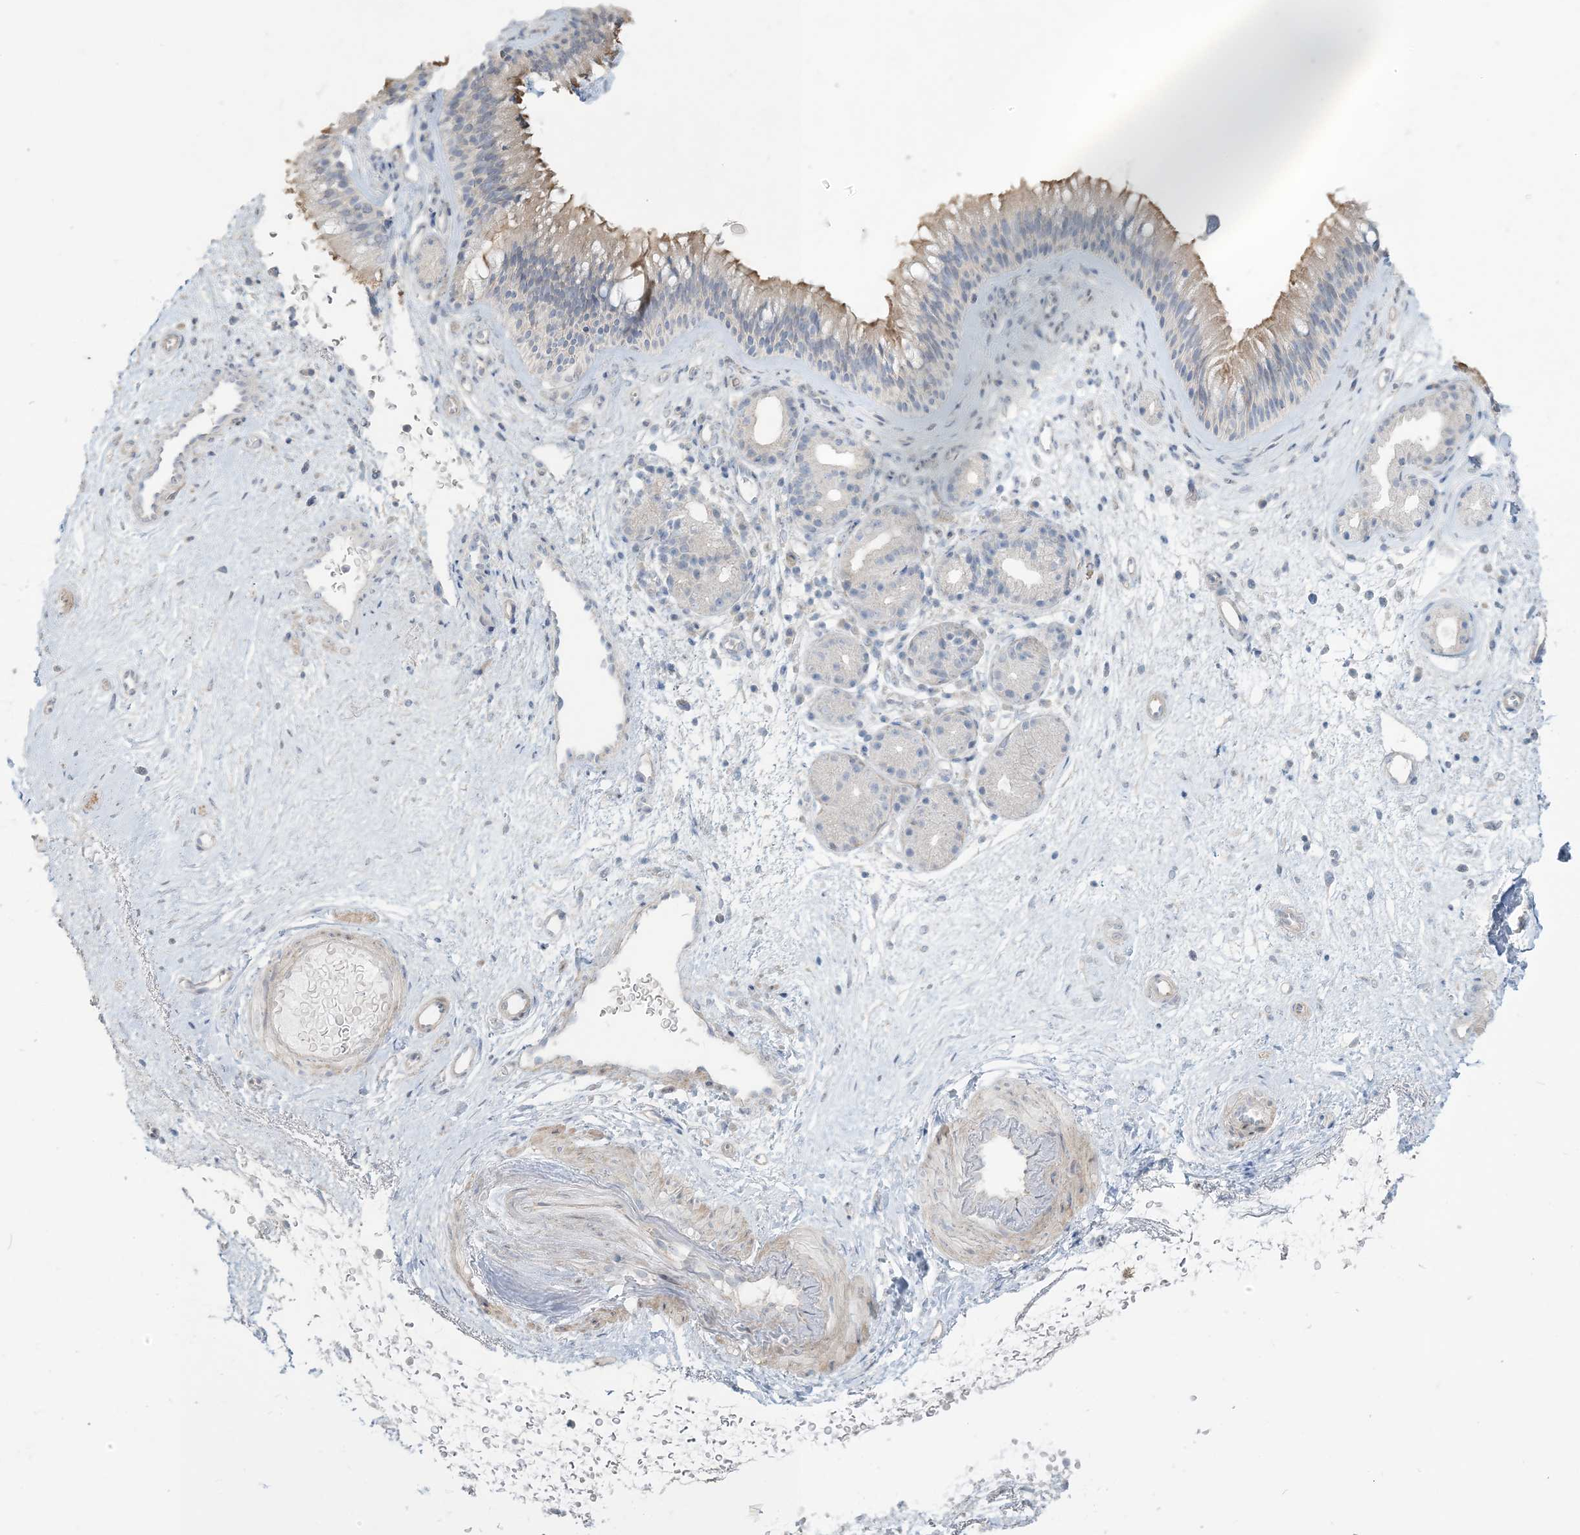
{"staining": {"intensity": "weak", "quantity": "25%-75%", "location": "cytoplasmic/membranous"}, "tissue": "nasopharynx", "cell_type": "Respiratory epithelial cells", "image_type": "normal", "snomed": [{"axis": "morphology", "description": "Normal tissue, NOS"}, {"axis": "morphology", "description": "Inflammation, NOS"}, {"axis": "morphology", "description": "Malignant melanoma, Metastatic site"}, {"axis": "topography", "description": "Nasopharynx"}], "caption": "Nasopharynx stained with DAB (3,3'-diaminobenzidine) IHC displays low levels of weak cytoplasmic/membranous staining in about 25%-75% of respiratory epithelial cells.", "gene": "NPHS2", "patient": {"sex": "male", "age": 70}}